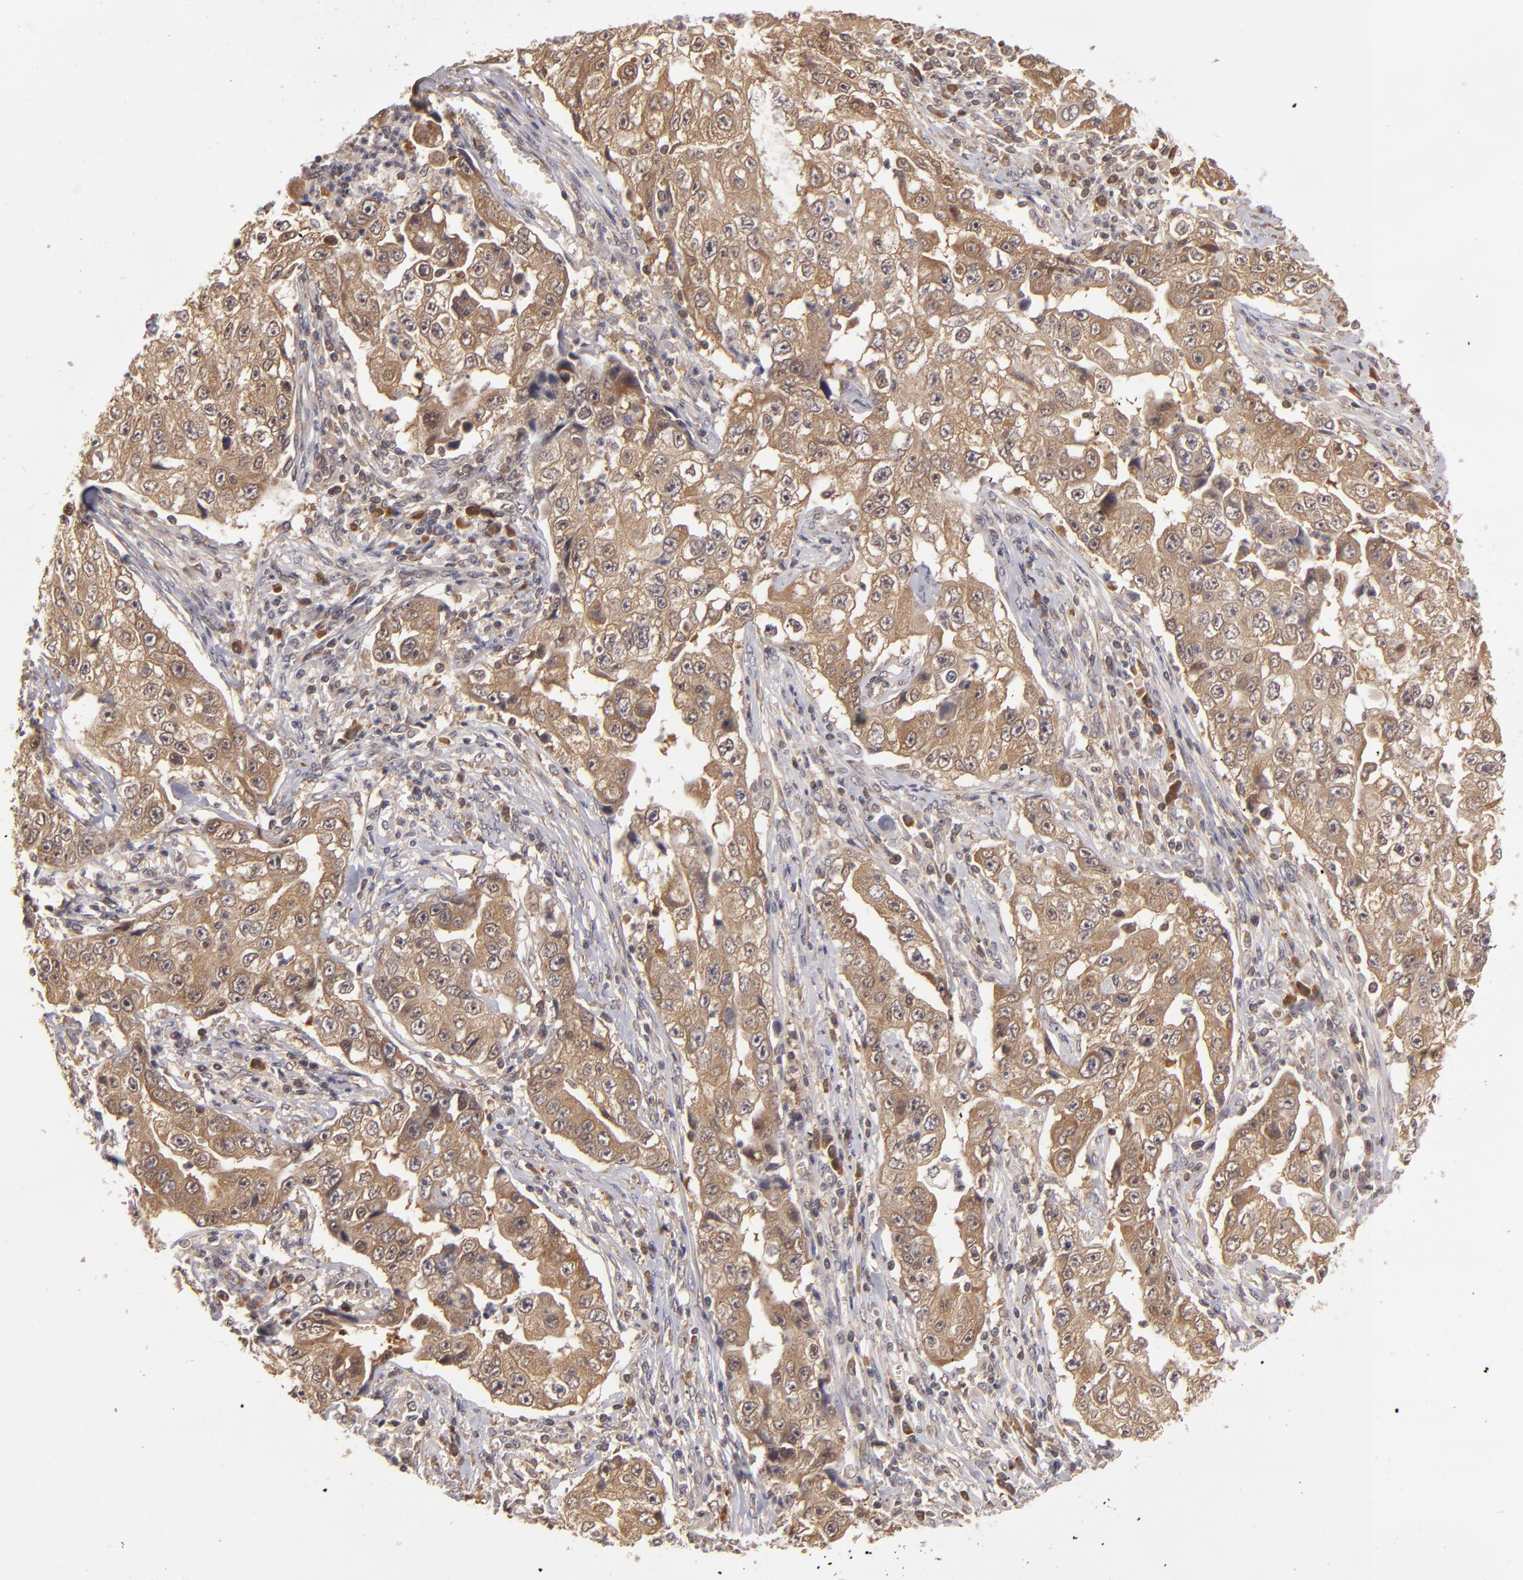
{"staining": {"intensity": "moderate", "quantity": ">75%", "location": "cytoplasmic/membranous"}, "tissue": "lung cancer", "cell_type": "Tumor cells", "image_type": "cancer", "snomed": [{"axis": "morphology", "description": "Squamous cell carcinoma, NOS"}, {"axis": "topography", "description": "Lung"}], "caption": "Protein staining demonstrates moderate cytoplasmic/membranous positivity in approximately >75% of tumor cells in lung squamous cell carcinoma. (DAB (3,3'-diaminobenzidine) IHC, brown staining for protein, blue staining for nuclei).", "gene": "MAPK3", "patient": {"sex": "male", "age": 64}}